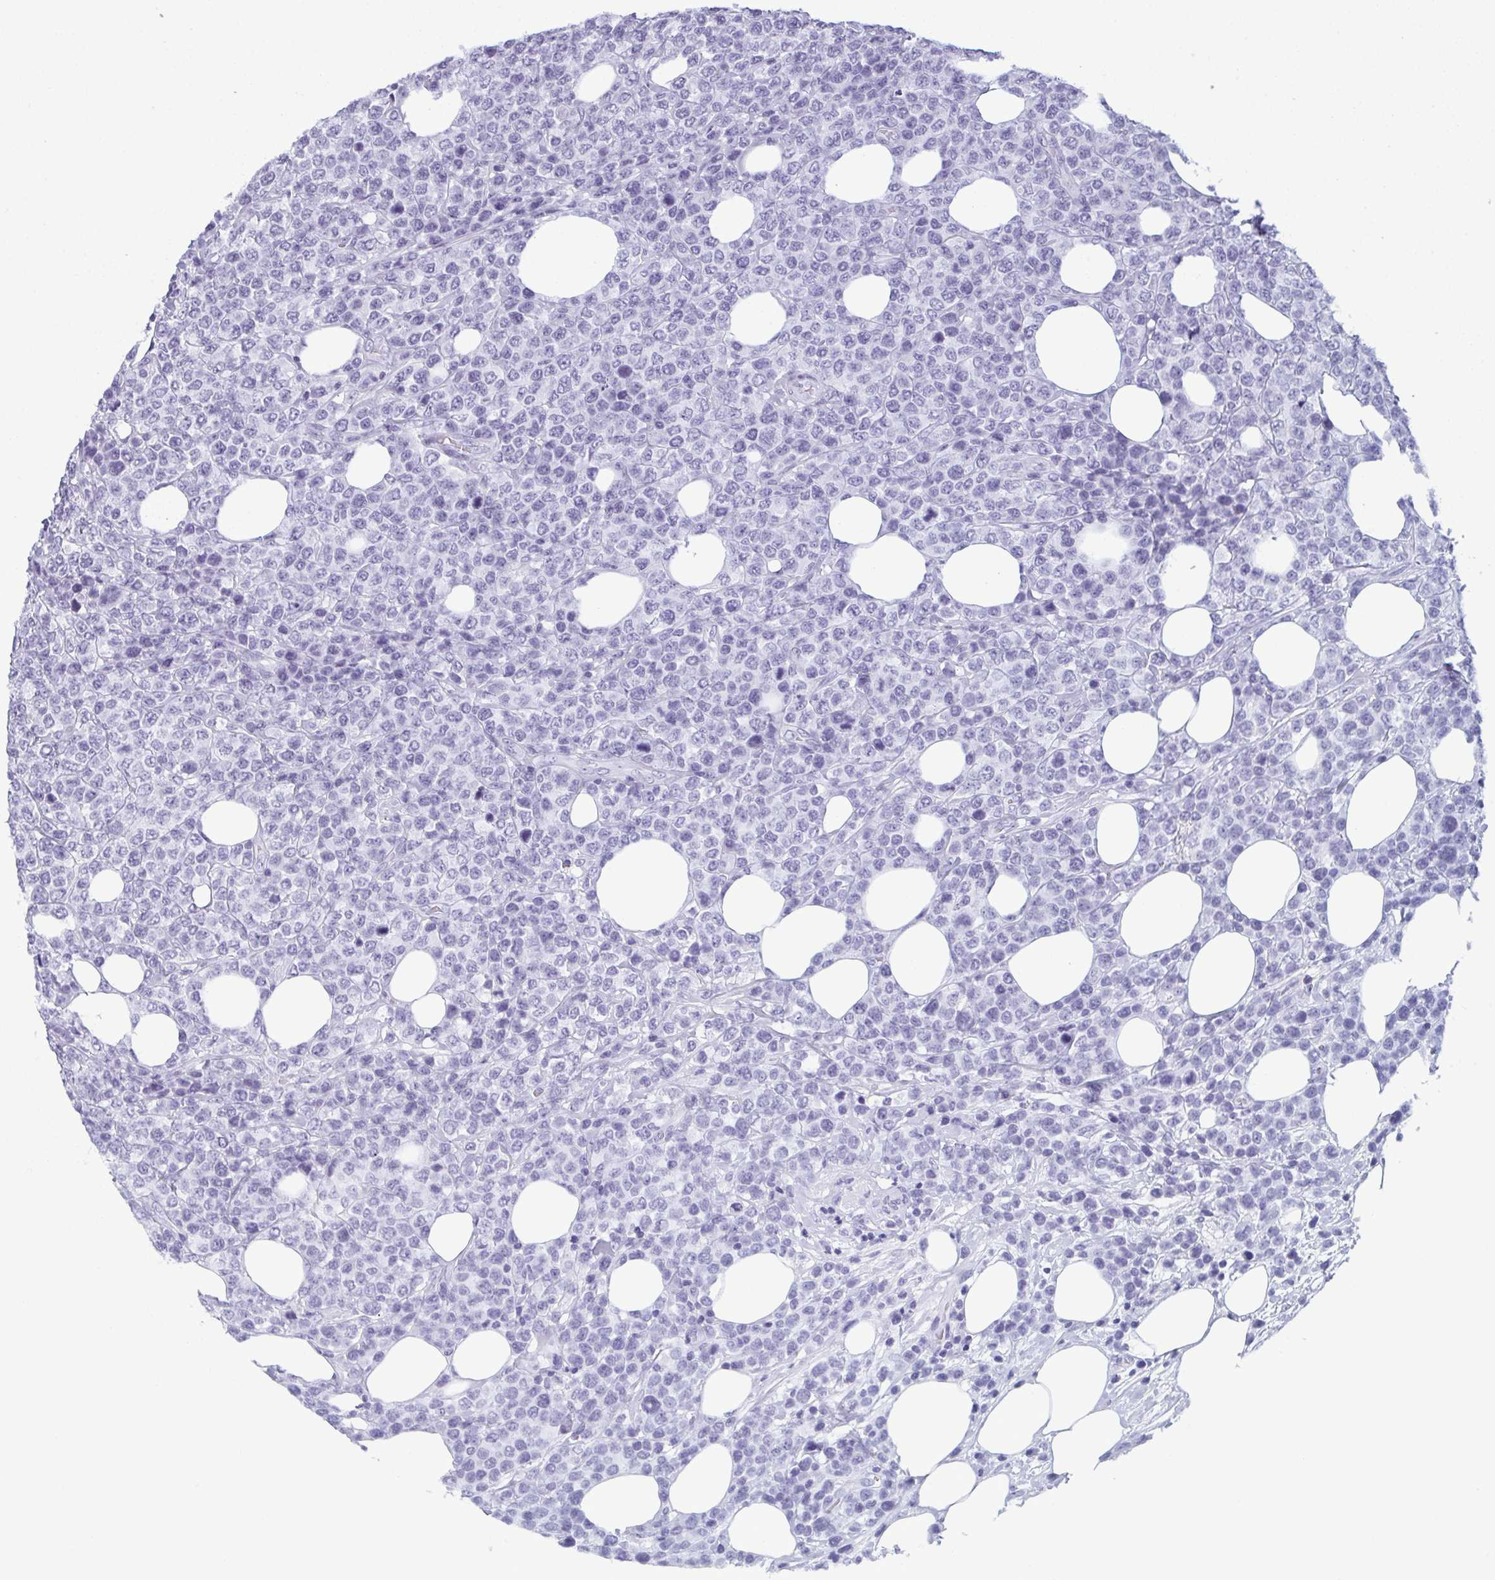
{"staining": {"intensity": "negative", "quantity": "none", "location": "none"}, "tissue": "lymphoma", "cell_type": "Tumor cells", "image_type": "cancer", "snomed": [{"axis": "morphology", "description": "Malignant lymphoma, non-Hodgkin's type, High grade"}, {"axis": "topography", "description": "Soft tissue"}], "caption": "Lymphoma was stained to show a protein in brown. There is no significant positivity in tumor cells. The staining is performed using DAB brown chromogen with nuclei counter-stained in using hematoxylin.", "gene": "CDA", "patient": {"sex": "female", "age": 56}}